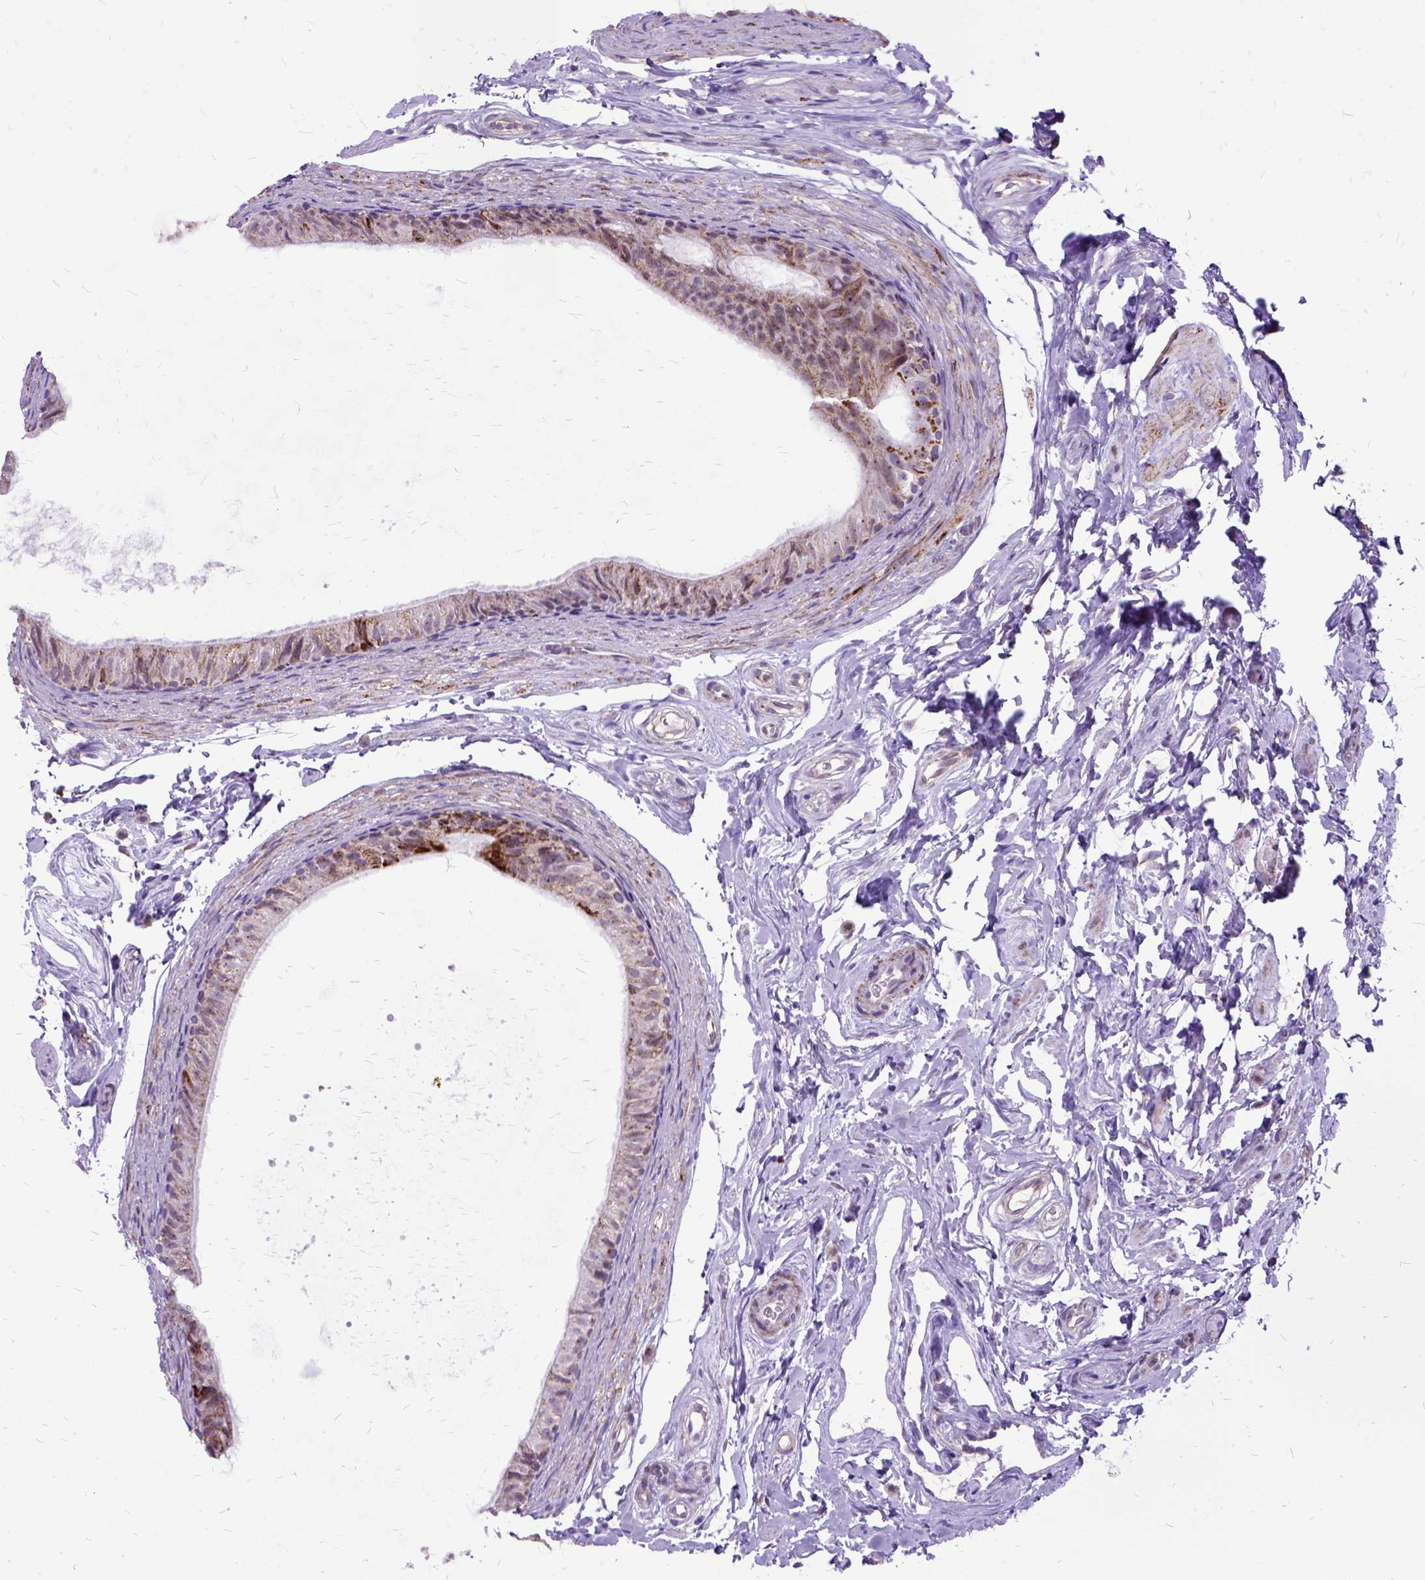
{"staining": {"intensity": "strong", "quantity": "<25%", "location": "cytoplasmic/membranous"}, "tissue": "epididymis", "cell_type": "Glandular cells", "image_type": "normal", "snomed": [{"axis": "morphology", "description": "Normal tissue, NOS"}, {"axis": "topography", "description": "Epididymis"}], "caption": "Strong cytoplasmic/membranous protein positivity is present in about <25% of glandular cells in epididymis. The protein of interest is shown in brown color, while the nuclei are stained blue.", "gene": "OXCT1", "patient": {"sex": "male", "age": 45}}